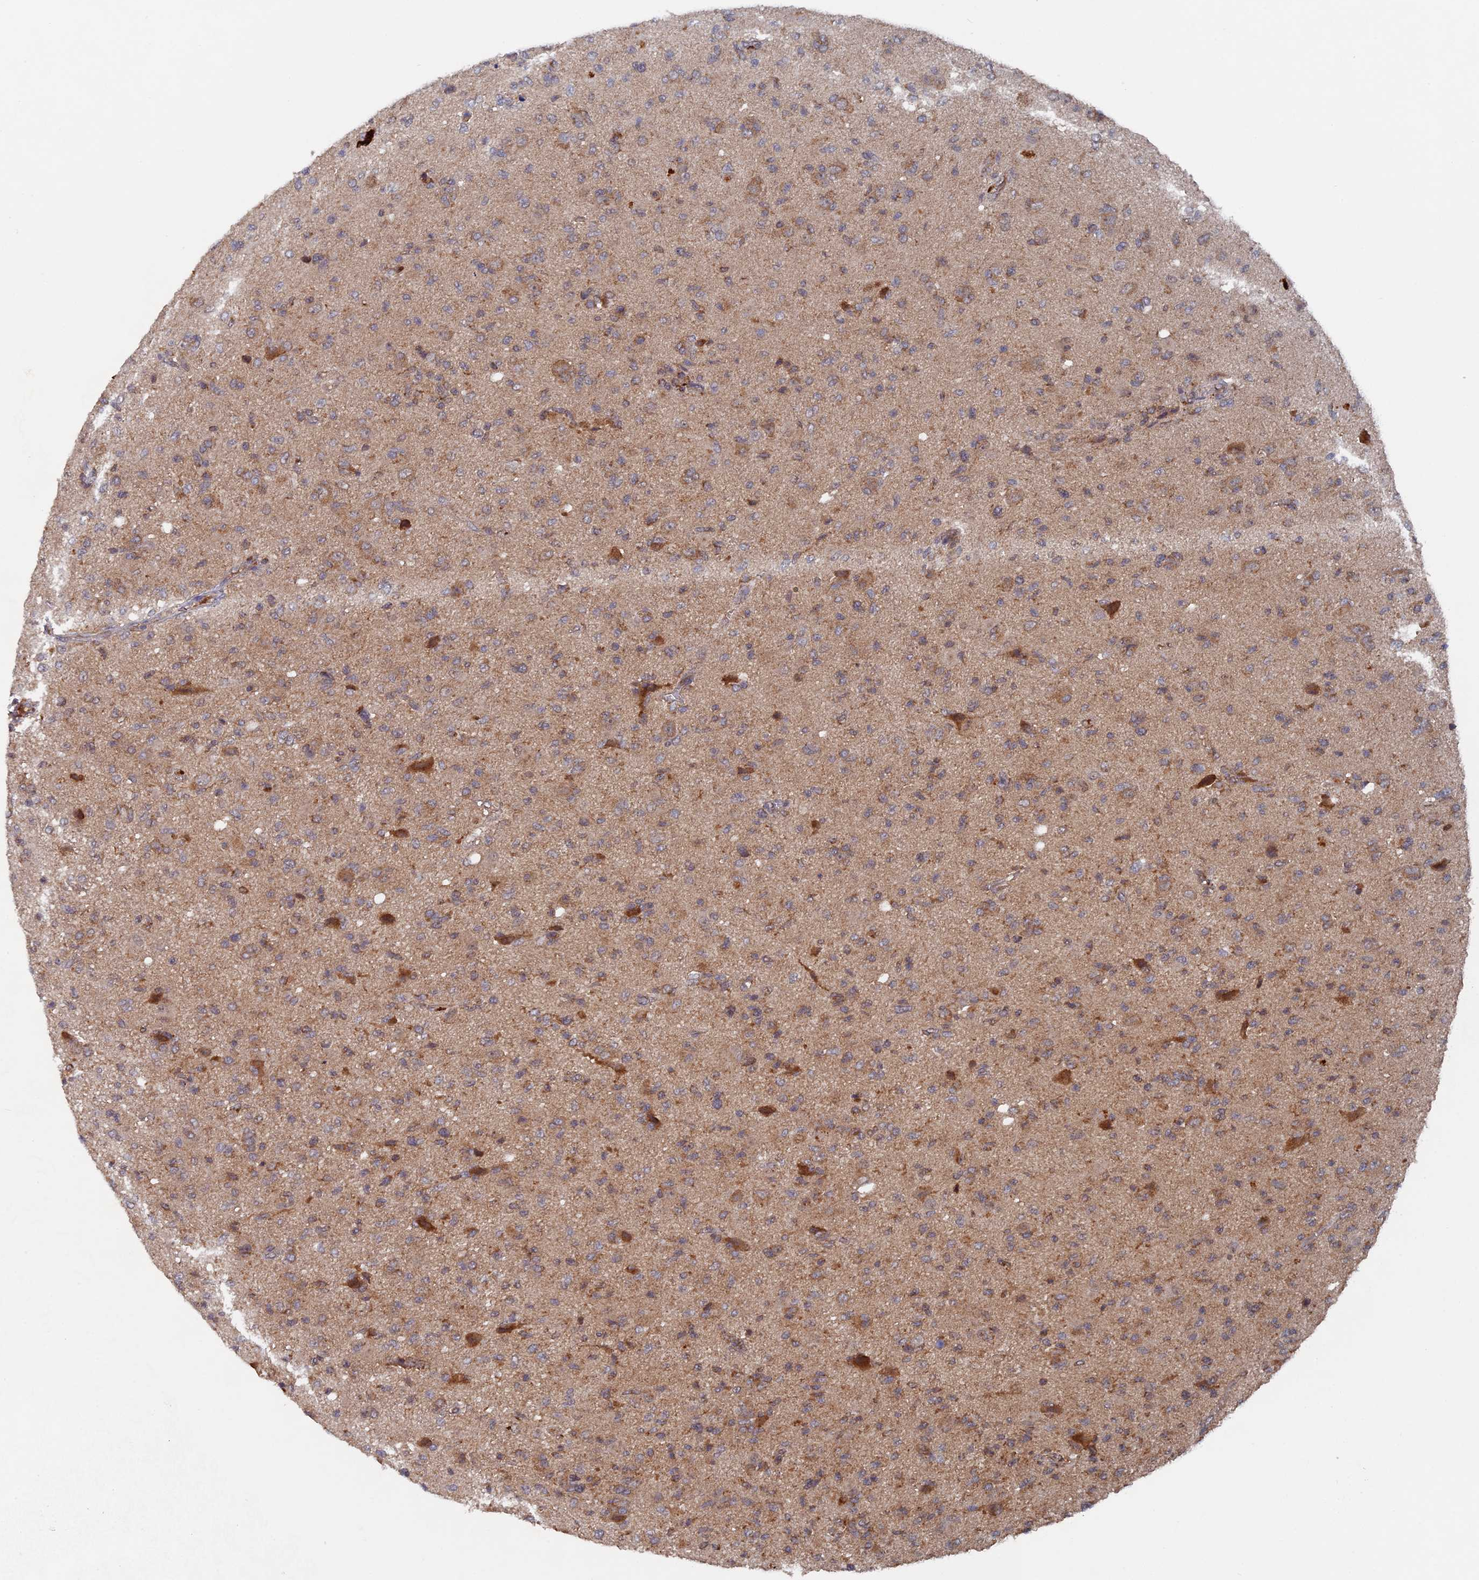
{"staining": {"intensity": "weak", "quantity": ">75%", "location": "cytoplasmic/membranous"}, "tissue": "glioma", "cell_type": "Tumor cells", "image_type": "cancer", "snomed": [{"axis": "morphology", "description": "Glioma, malignant, High grade"}, {"axis": "topography", "description": "Brain"}], "caption": "Immunohistochemistry photomicrograph of neoplastic tissue: human glioma stained using IHC reveals low levels of weak protein expression localized specifically in the cytoplasmic/membranous of tumor cells, appearing as a cytoplasmic/membranous brown color.", "gene": "RAB15", "patient": {"sex": "female", "age": 57}}